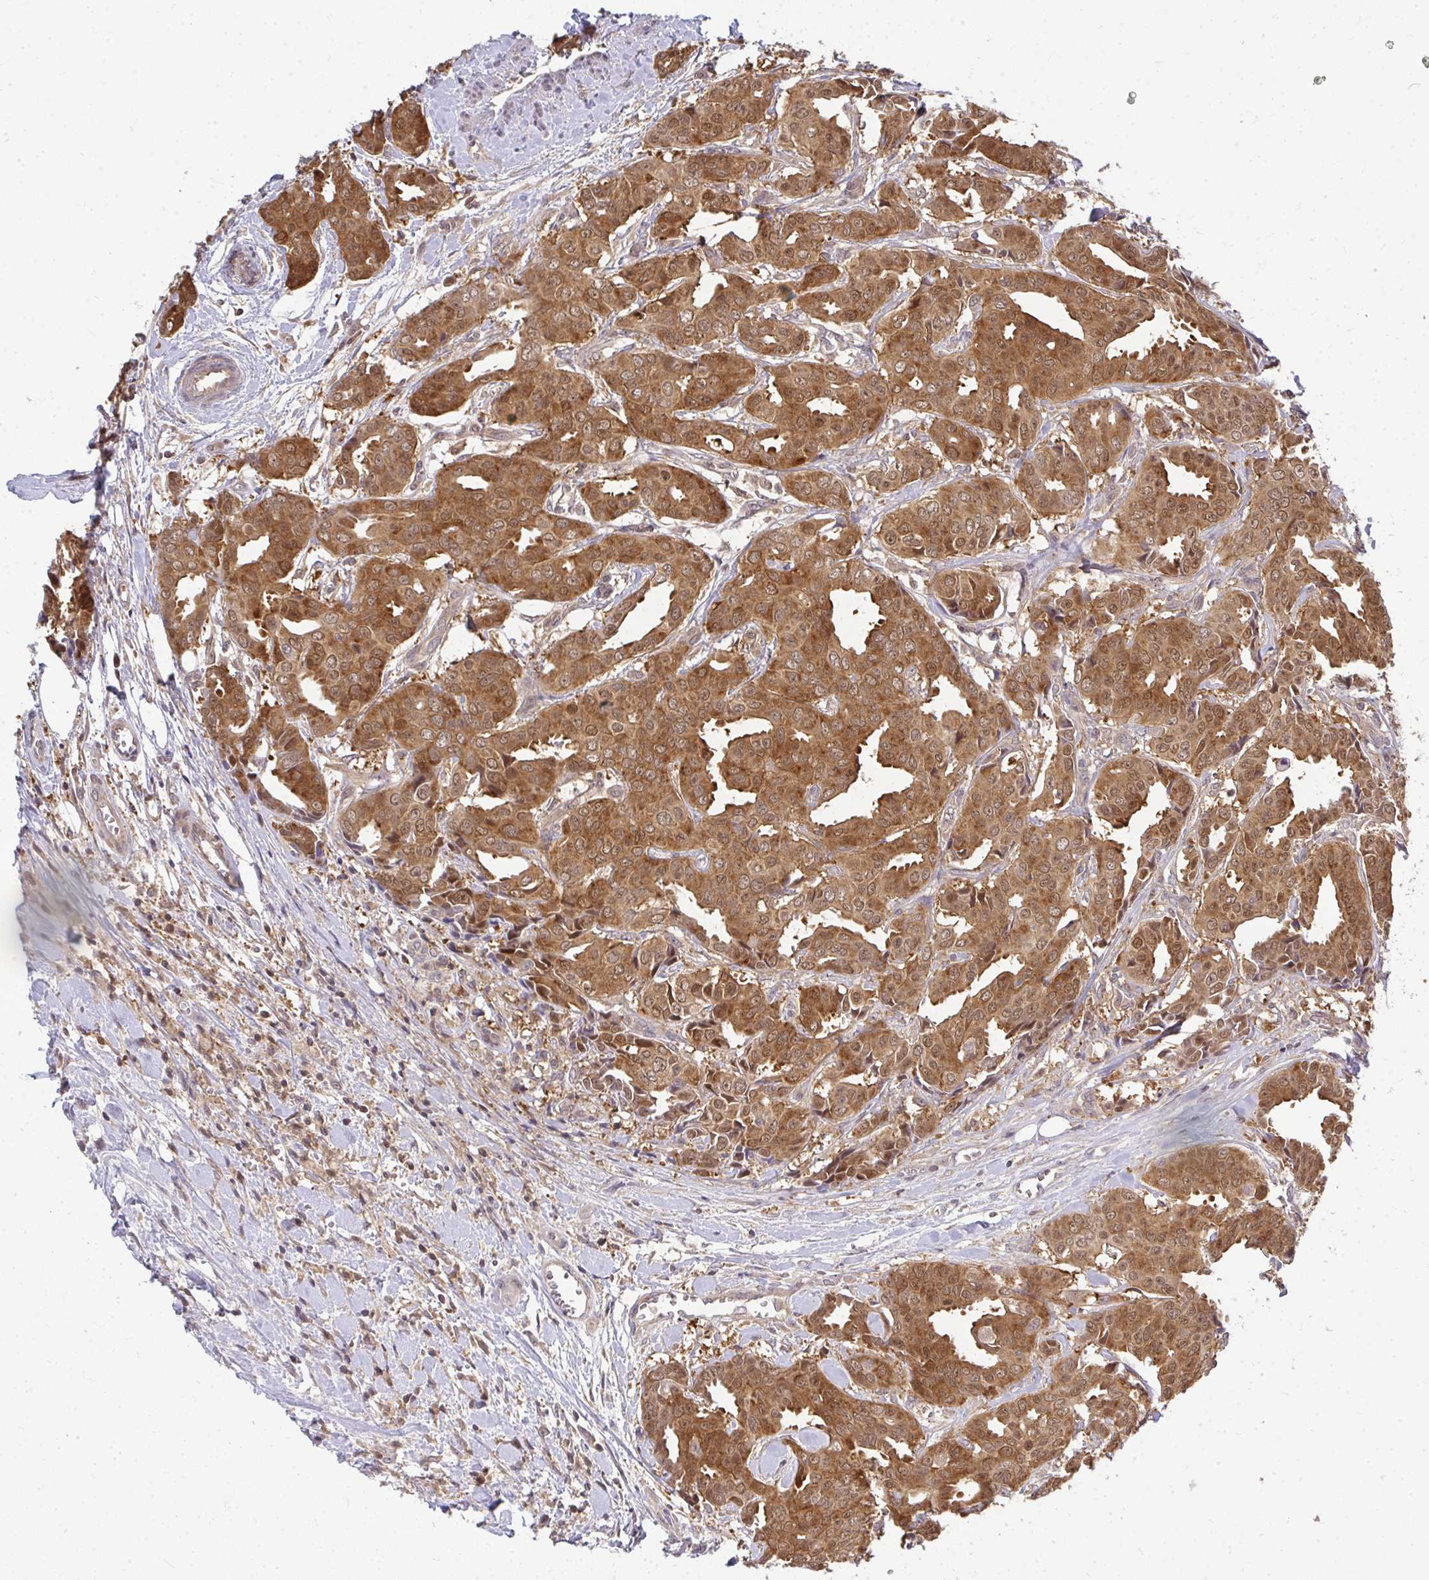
{"staining": {"intensity": "moderate", "quantity": ">75%", "location": "cytoplasmic/membranous,nuclear"}, "tissue": "breast cancer", "cell_type": "Tumor cells", "image_type": "cancer", "snomed": [{"axis": "morphology", "description": "Duct carcinoma"}, {"axis": "topography", "description": "Breast"}], "caption": "Protein staining demonstrates moderate cytoplasmic/membranous and nuclear staining in approximately >75% of tumor cells in breast intraductal carcinoma. Using DAB (3,3'-diaminobenzidine) (brown) and hematoxylin (blue) stains, captured at high magnification using brightfield microscopy.", "gene": "HDHD2", "patient": {"sex": "female", "age": 45}}